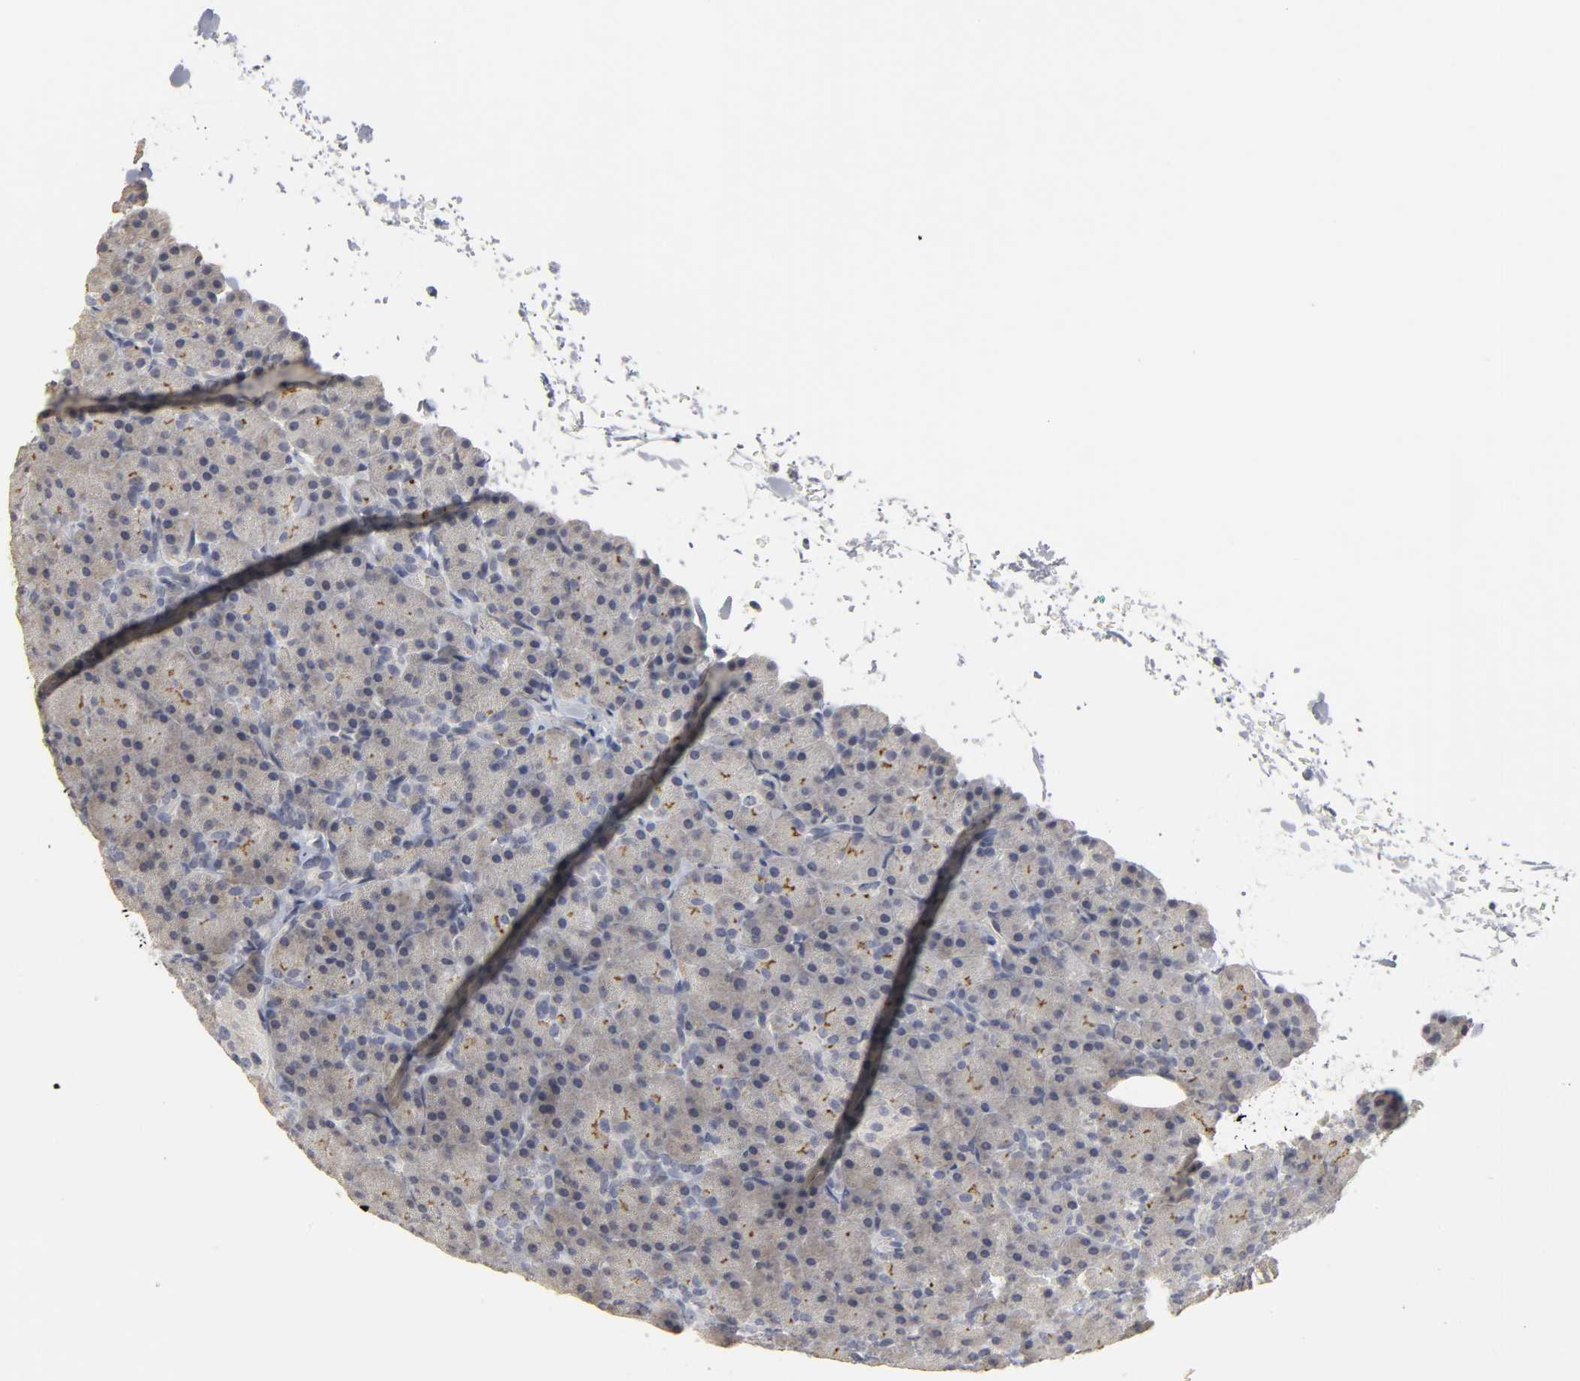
{"staining": {"intensity": "moderate", "quantity": "25%-75%", "location": "cytoplasmic/membranous"}, "tissue": "pancreas", "cell_type": "Exocrine glandular cells", "image_type": "normal", "snomed": [{"axis": "morphology", "description": "Normal tissue, NOS"}, {"axis": "topography", "description": "Pancreas"}], "caption": "Brown immunohistochemical staining in normal pancreas displays moderate cytoplasmic/membranous positivity in approximately 25%-75% of exocrine glandular cells.", "gene": "TCAP", "patient": {"sex": "female", "age": 43}}